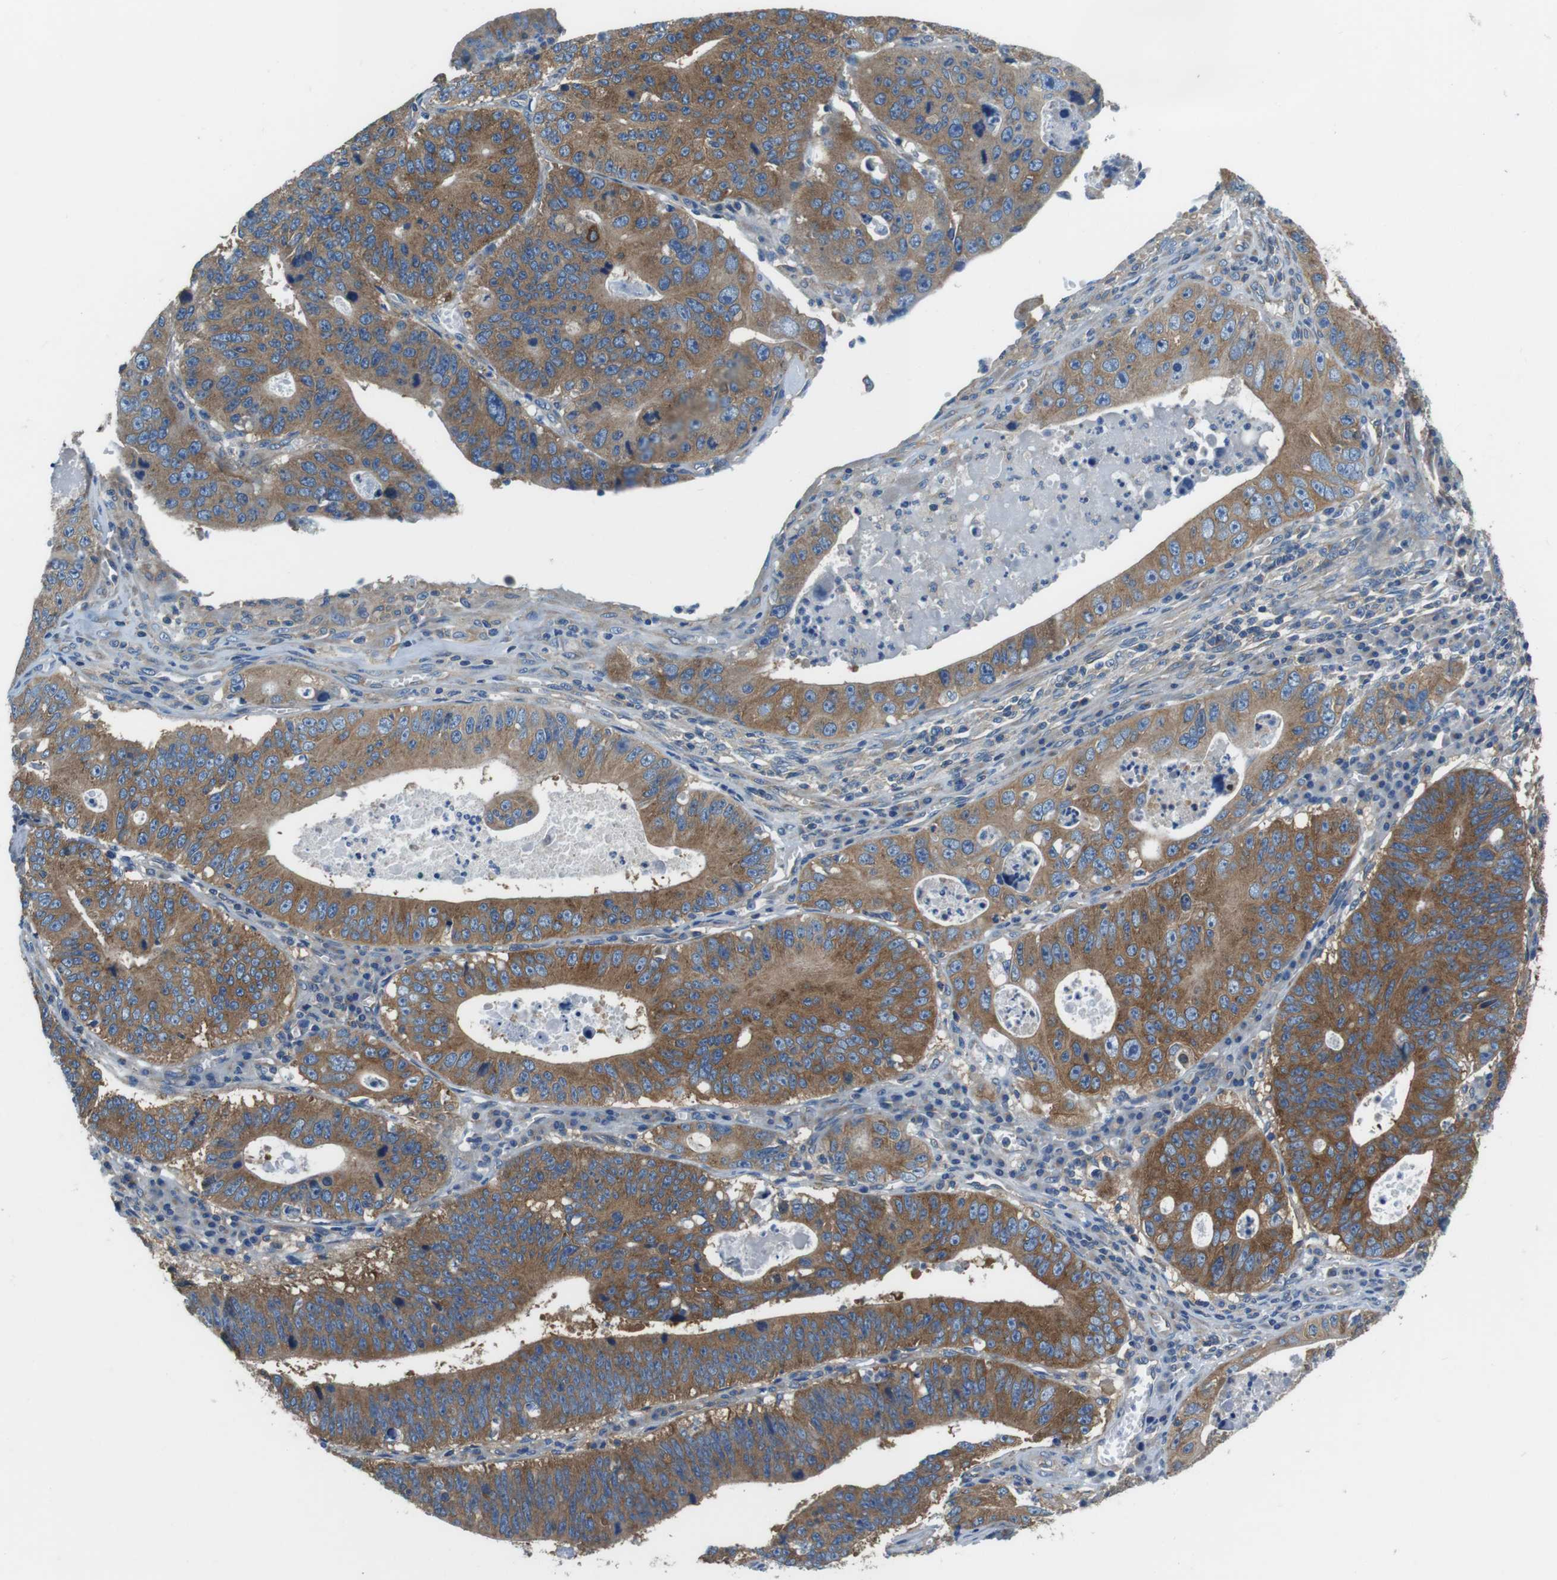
{"staining": {"intensity": "moderate", "quantity": ">75%", "location": "cytoplasmic/membranous"}, "tissue": "stomach cancer", "cell_type": "Tumor cells", "image_type": "cancer", "snomed": [{"axis": "morphology", "description": "Adenocarcinoma, NOS"}, {"axis": "topography", "description": "Stomach"}], "caption": "High-power microscopy captured an IHC histopathology image of stomach cancer, revealing moderate cytoplasmic/membranous positivity in about >75% of tumor cells.", "gene": "DENND4C", "patient": {"sex": "male", "age": 59}}